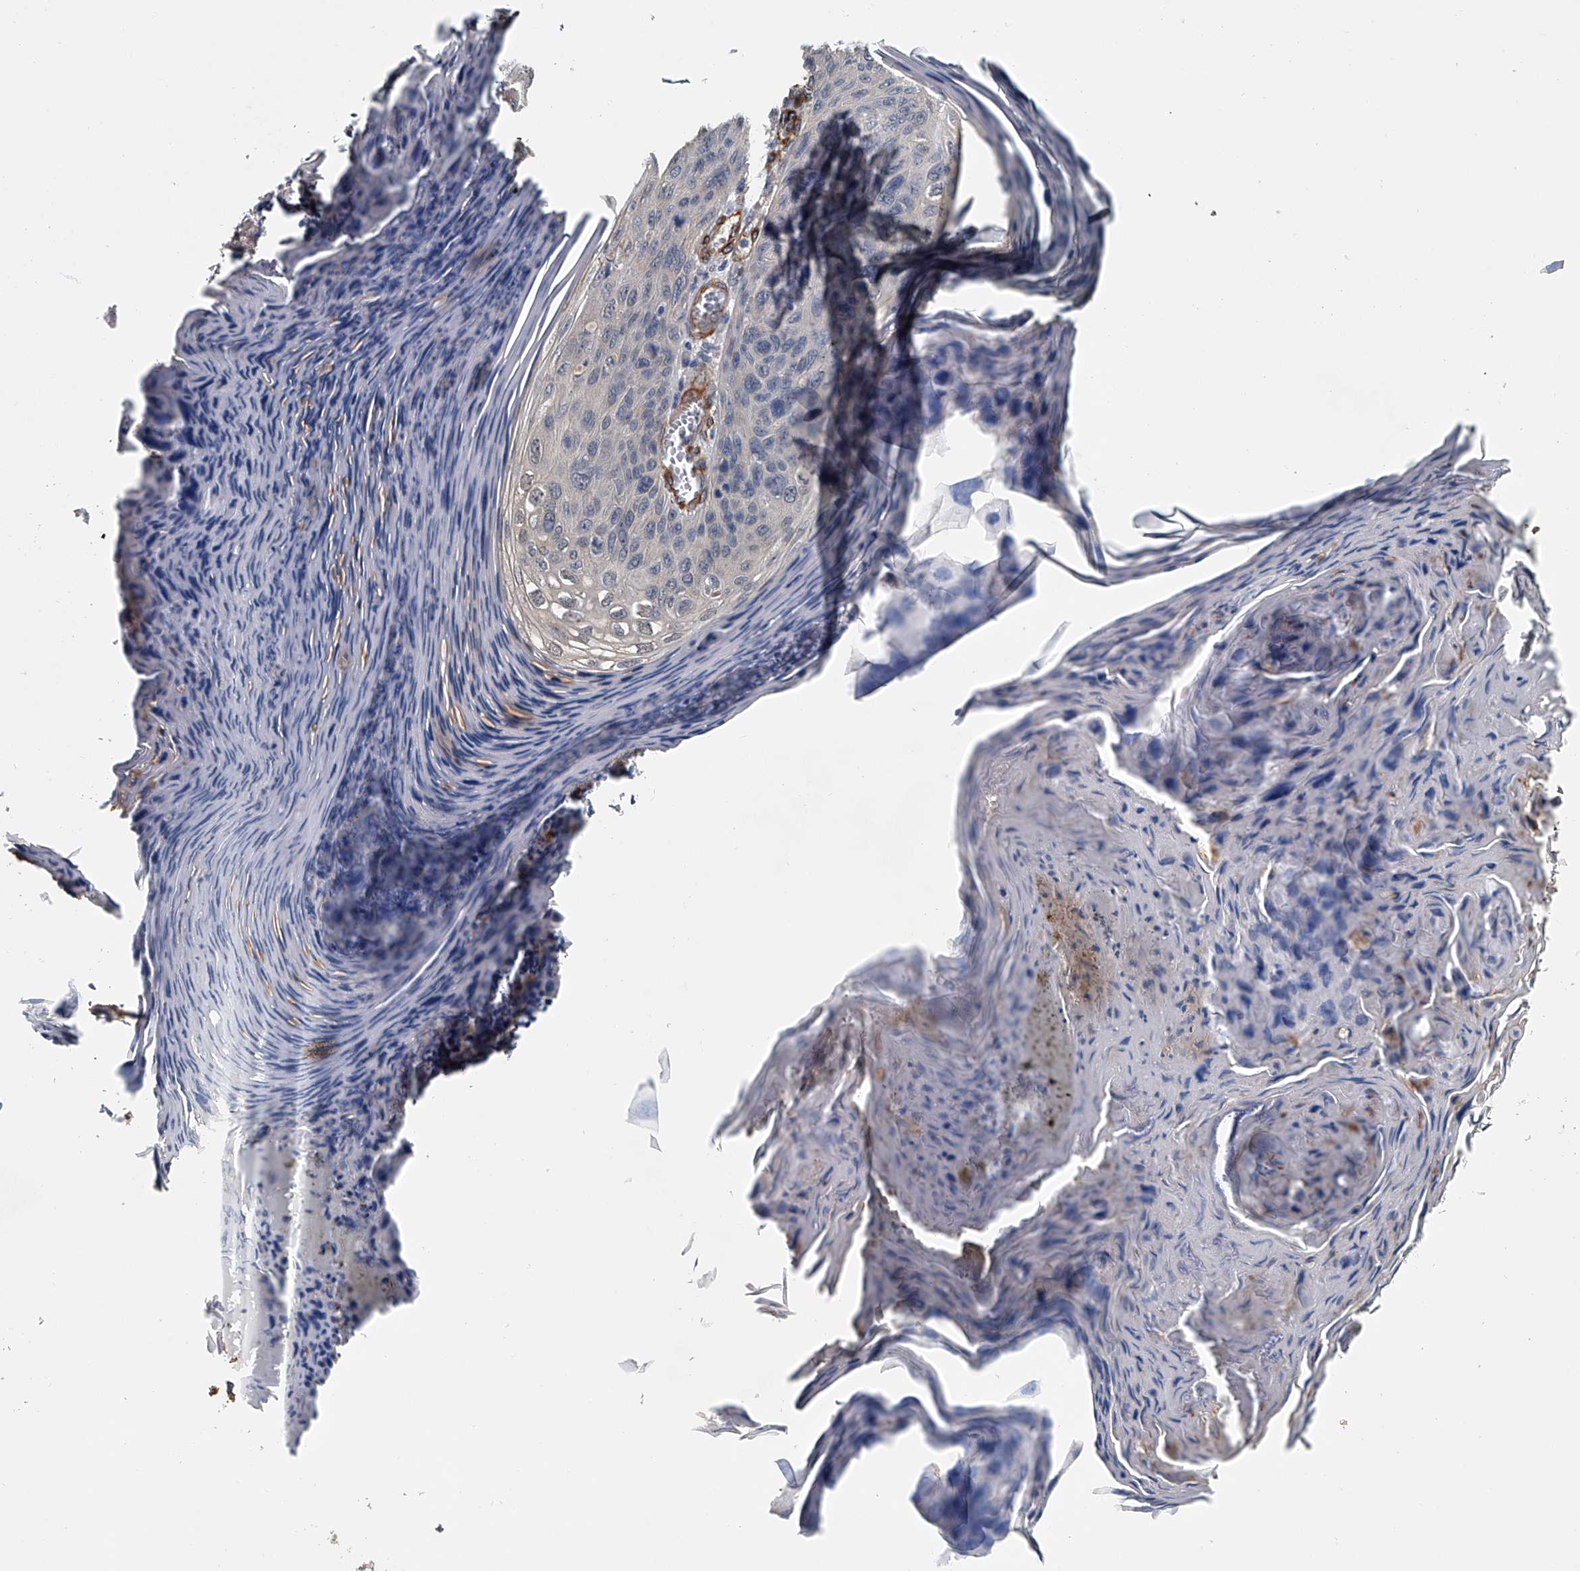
{"staining": {"intensity": "negative", "quantity": "none", "location": "none"}, "tissue": "skin cancer", "cell_type": "Tumor cells", "image_type": "cancer", "snomed": [{"axis": "morphology", "description": "Squamous cell carcinoma, NOS"}, {"axis": "topography", "description": "Skin"}], "caption": "Immunohistochemical staining of human squamous cell carcinoma (skin) exhibits no significant positivity in tumor cells.", "gene": "LDLRAD2", "patient": {"sex": "female", "age": 90}}